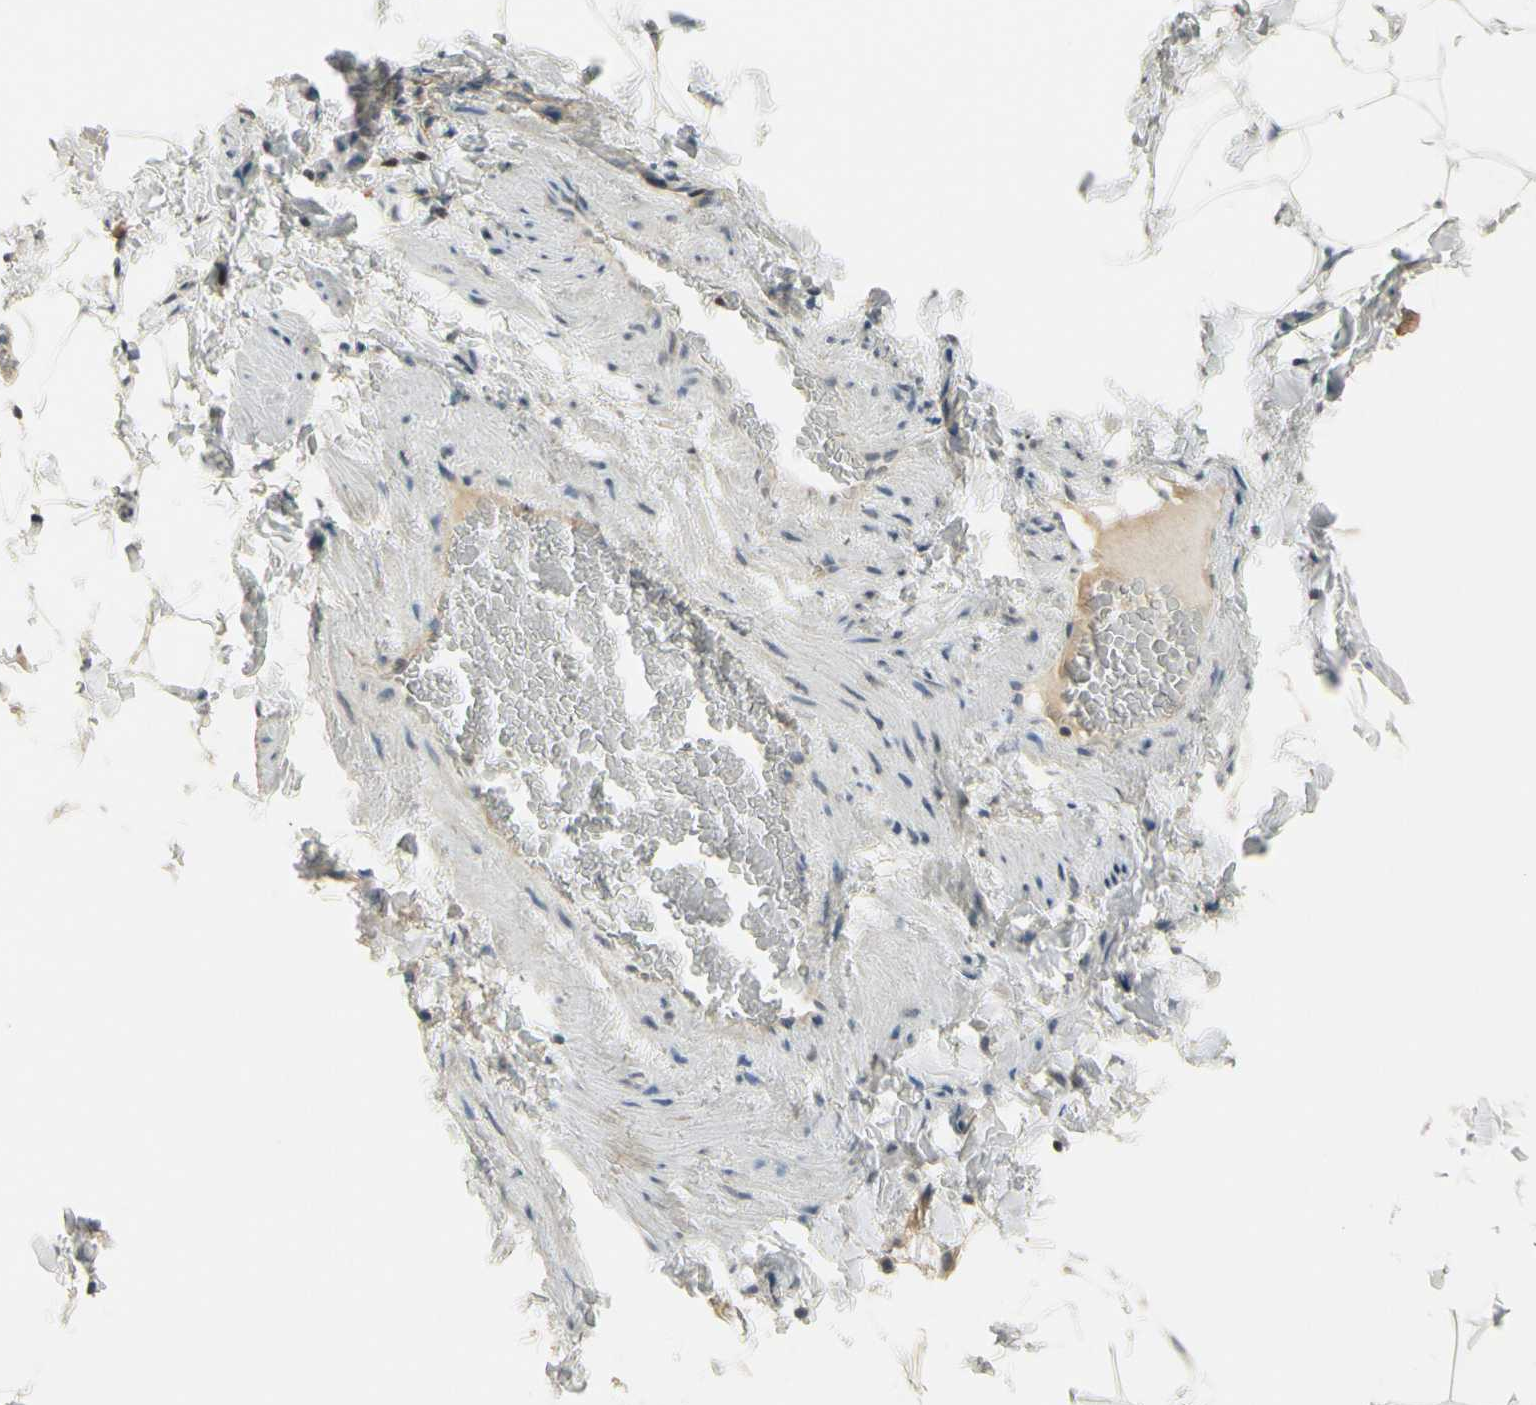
{"staining": {"intensity": "weak", "quantity": ">75%", "location": "cytoplasmic/membranous"}, "tissue": "adipose tissue", "cell_type": "Adipocytes", "image_type": "normal", "snomed": [{"axis": "morphology", "description": "Normal tissue, NOS"}, {"axis": "topography", "description": "Vascular tissue"}], "caption": "Protein staining shows weak cytoplasmic/membranous positivity in about >75% of adipocytes in unremarkable adipose tissue.", "gene": "NFYA", "patient": {"sex": "male", "age": 41}}